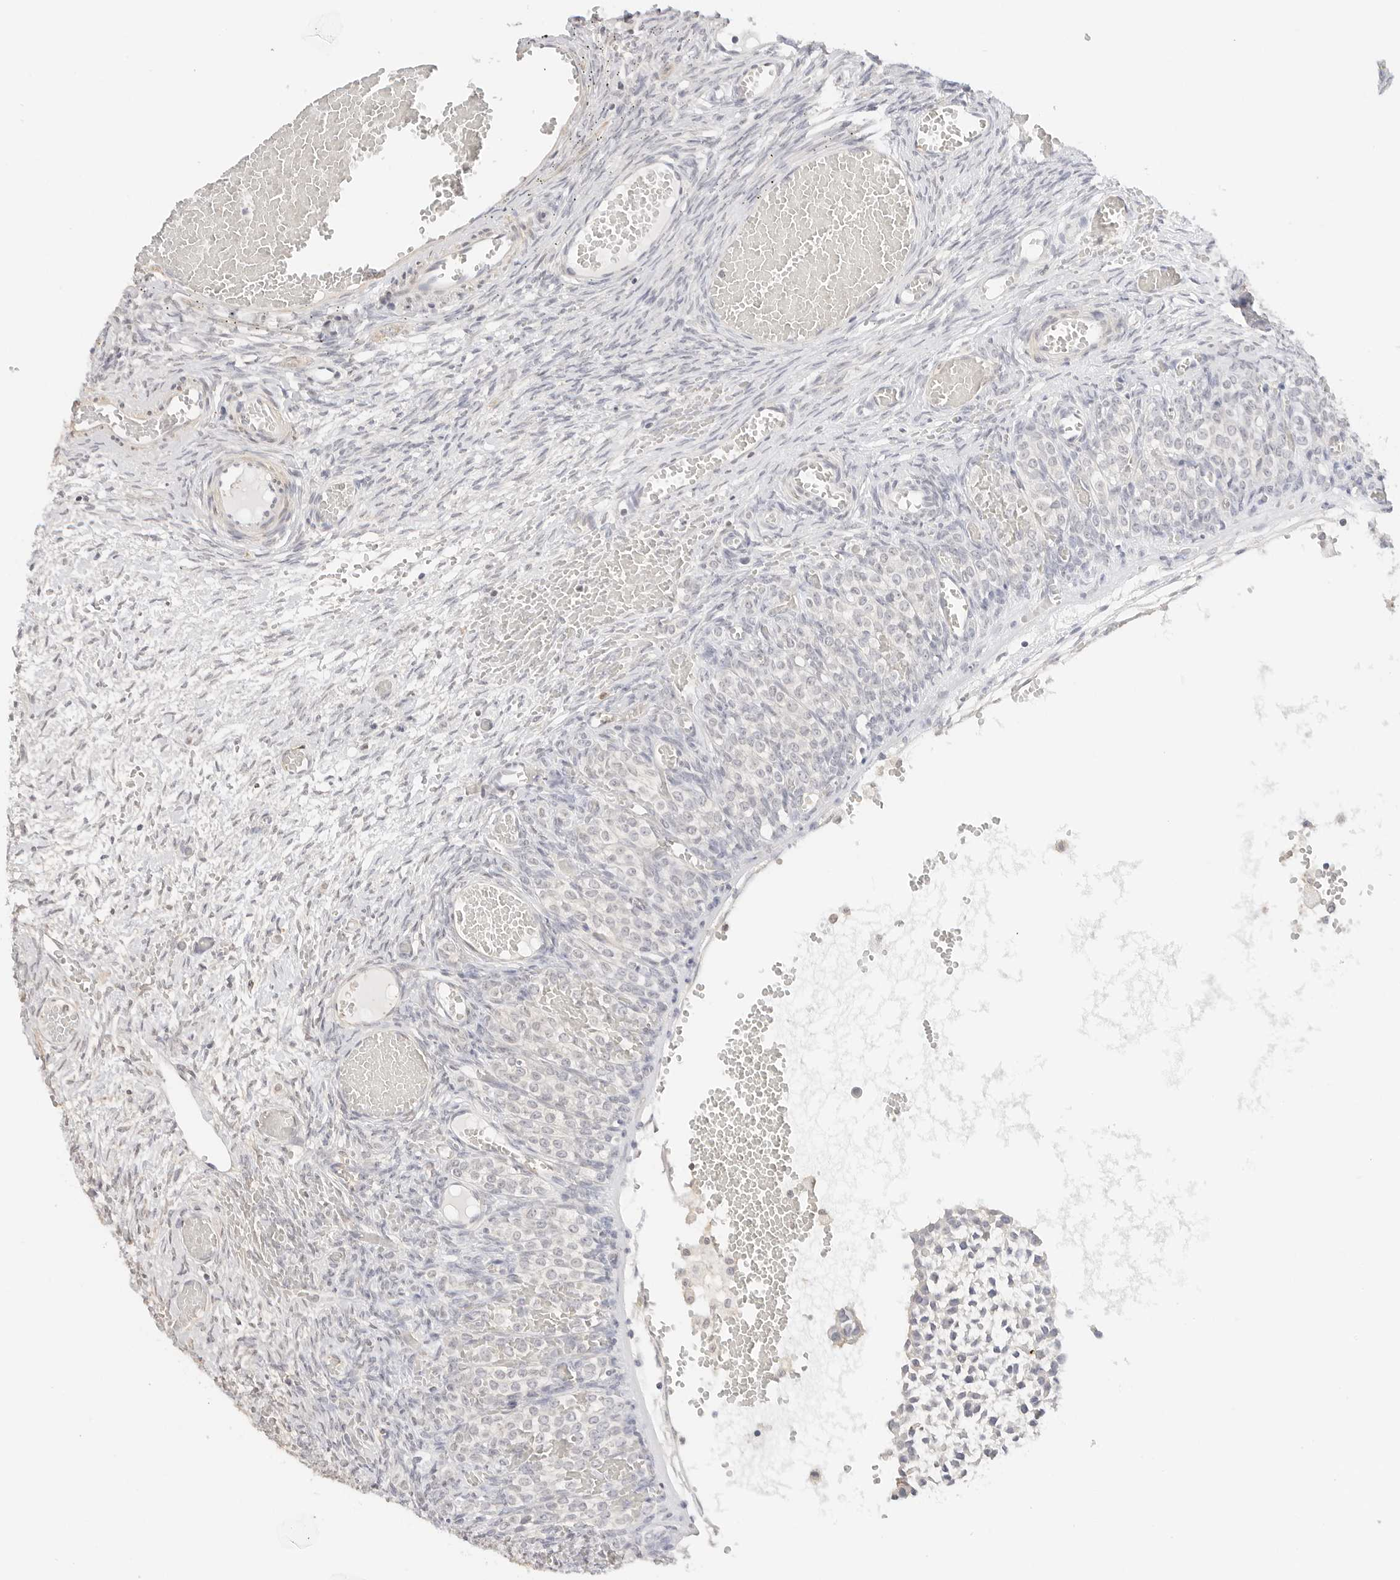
{"staining": {"intensity": "negative", "quantity": "none", "location": "none"}, "tissue": "ovary", "cell_type": "Ovarian stroma cells", "image_type": "normal", "snomed": [{"axis": "morphology", "description": "Adenocarcinoma, NOS"}, {"axis": "topography", "description": "Endometrium"}], "caption": "Immunohistochemical staining of unremarkable ovary reveals no significant expression in ovarian stroma cells.", "gene": "PCDH19", "patient": {"sex": "female", "age": 32}}